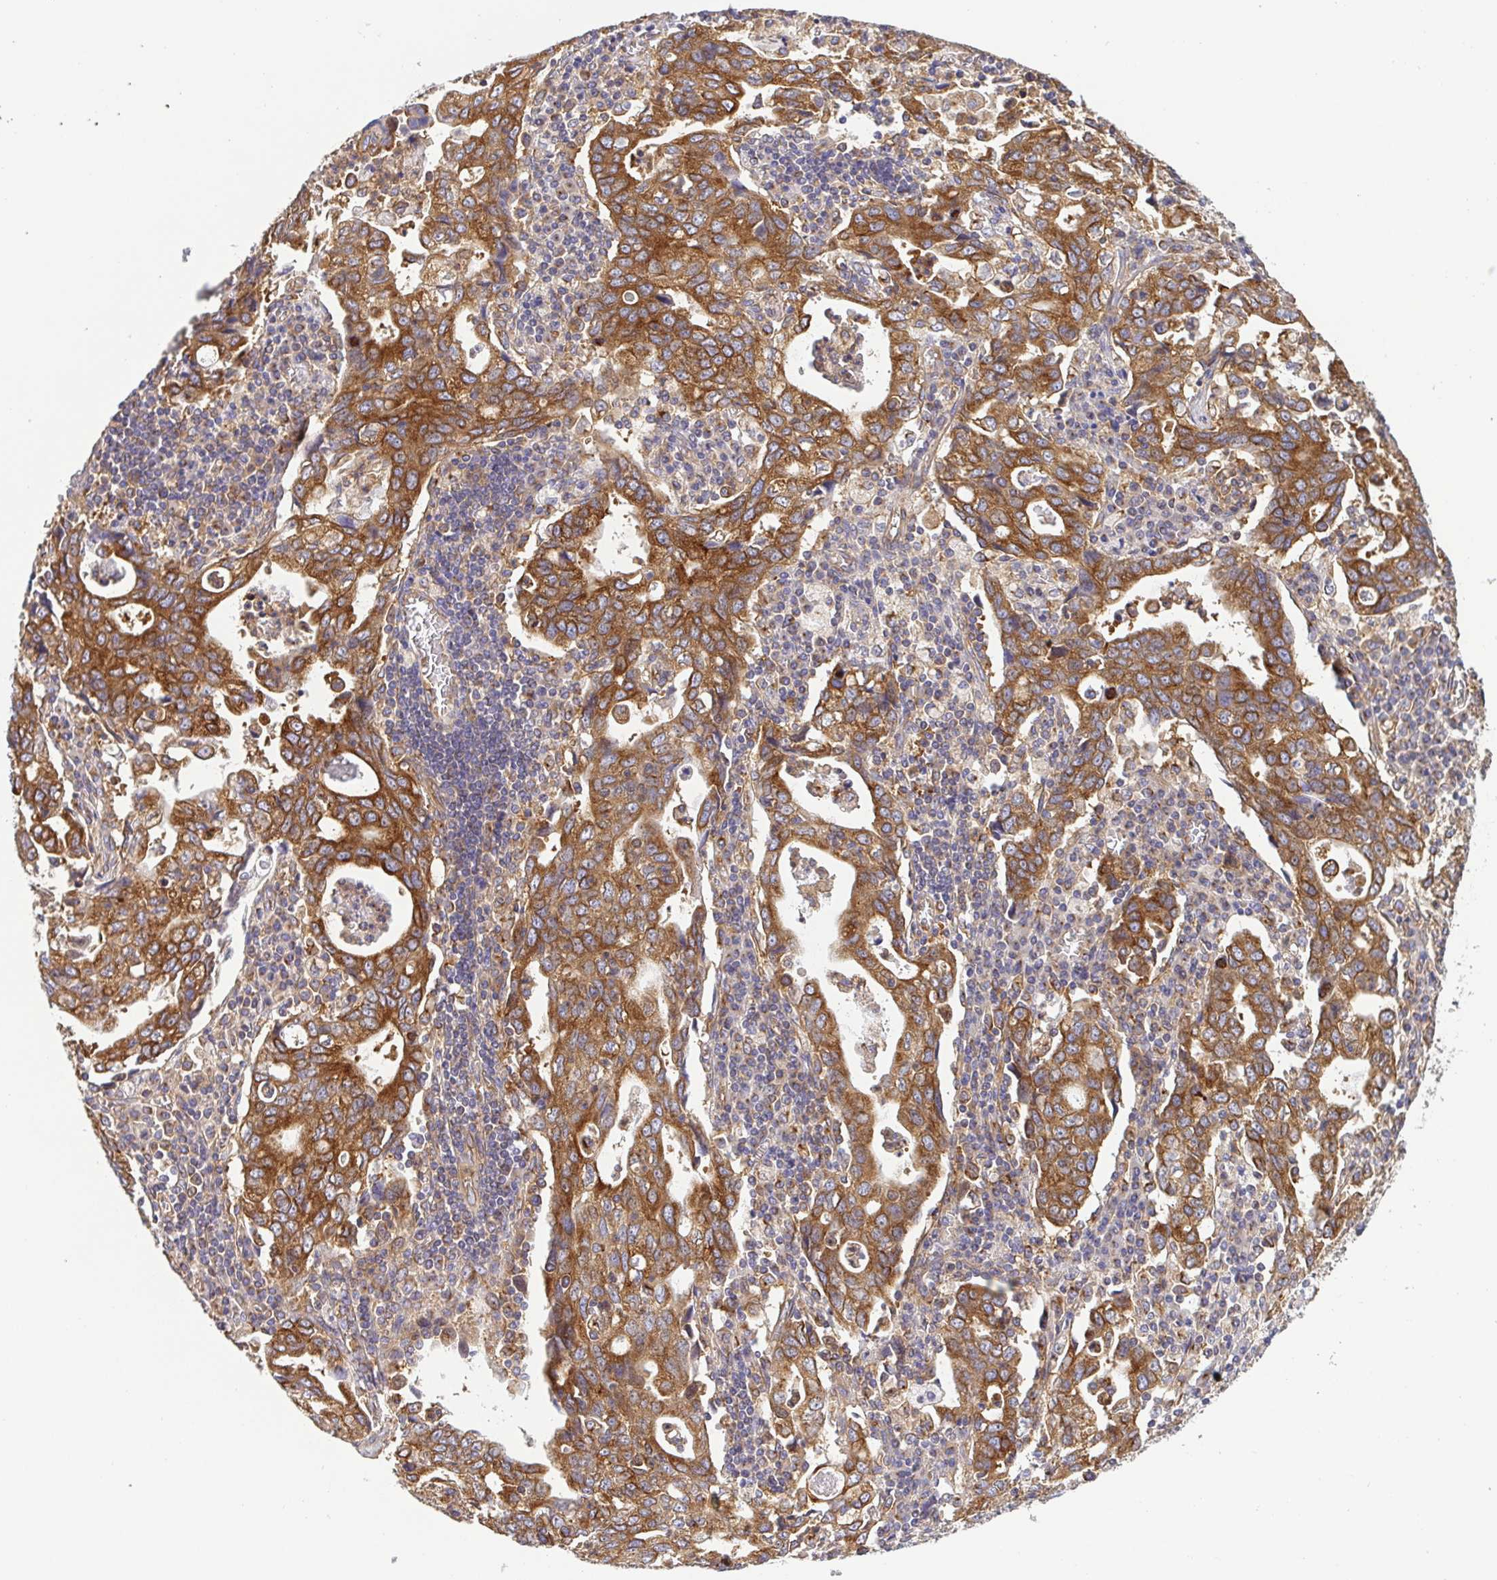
{"staining": {"intensity": "strong", "quantity": ">75%", "location": "cytoplasmic/membranous"}, "tissue": "stomach cancer", "cell_type": "Tumor cells", "image_type": "cancer", "snomed": [{"axis": "morphology", "description": "Adenocarcinoma, NOS"}, {"axis": "topography", "description": "Stomach, upper"}], "caption": "Immunohistochemistry (IHC) (DAB (3,3'-diaminobenzidine)) staining of stomach cancer displays strong cytoplasmic/membranous protein expression in about >75% of tumor cells. The staining was performed using DAB (3,3'-diaminobenzidine), with brown indicating positive protein expression. Nuclei are stained blue with hematoxylin.", "gene": "KIF5B", "patient": {"sex": "male", "age": 85}}